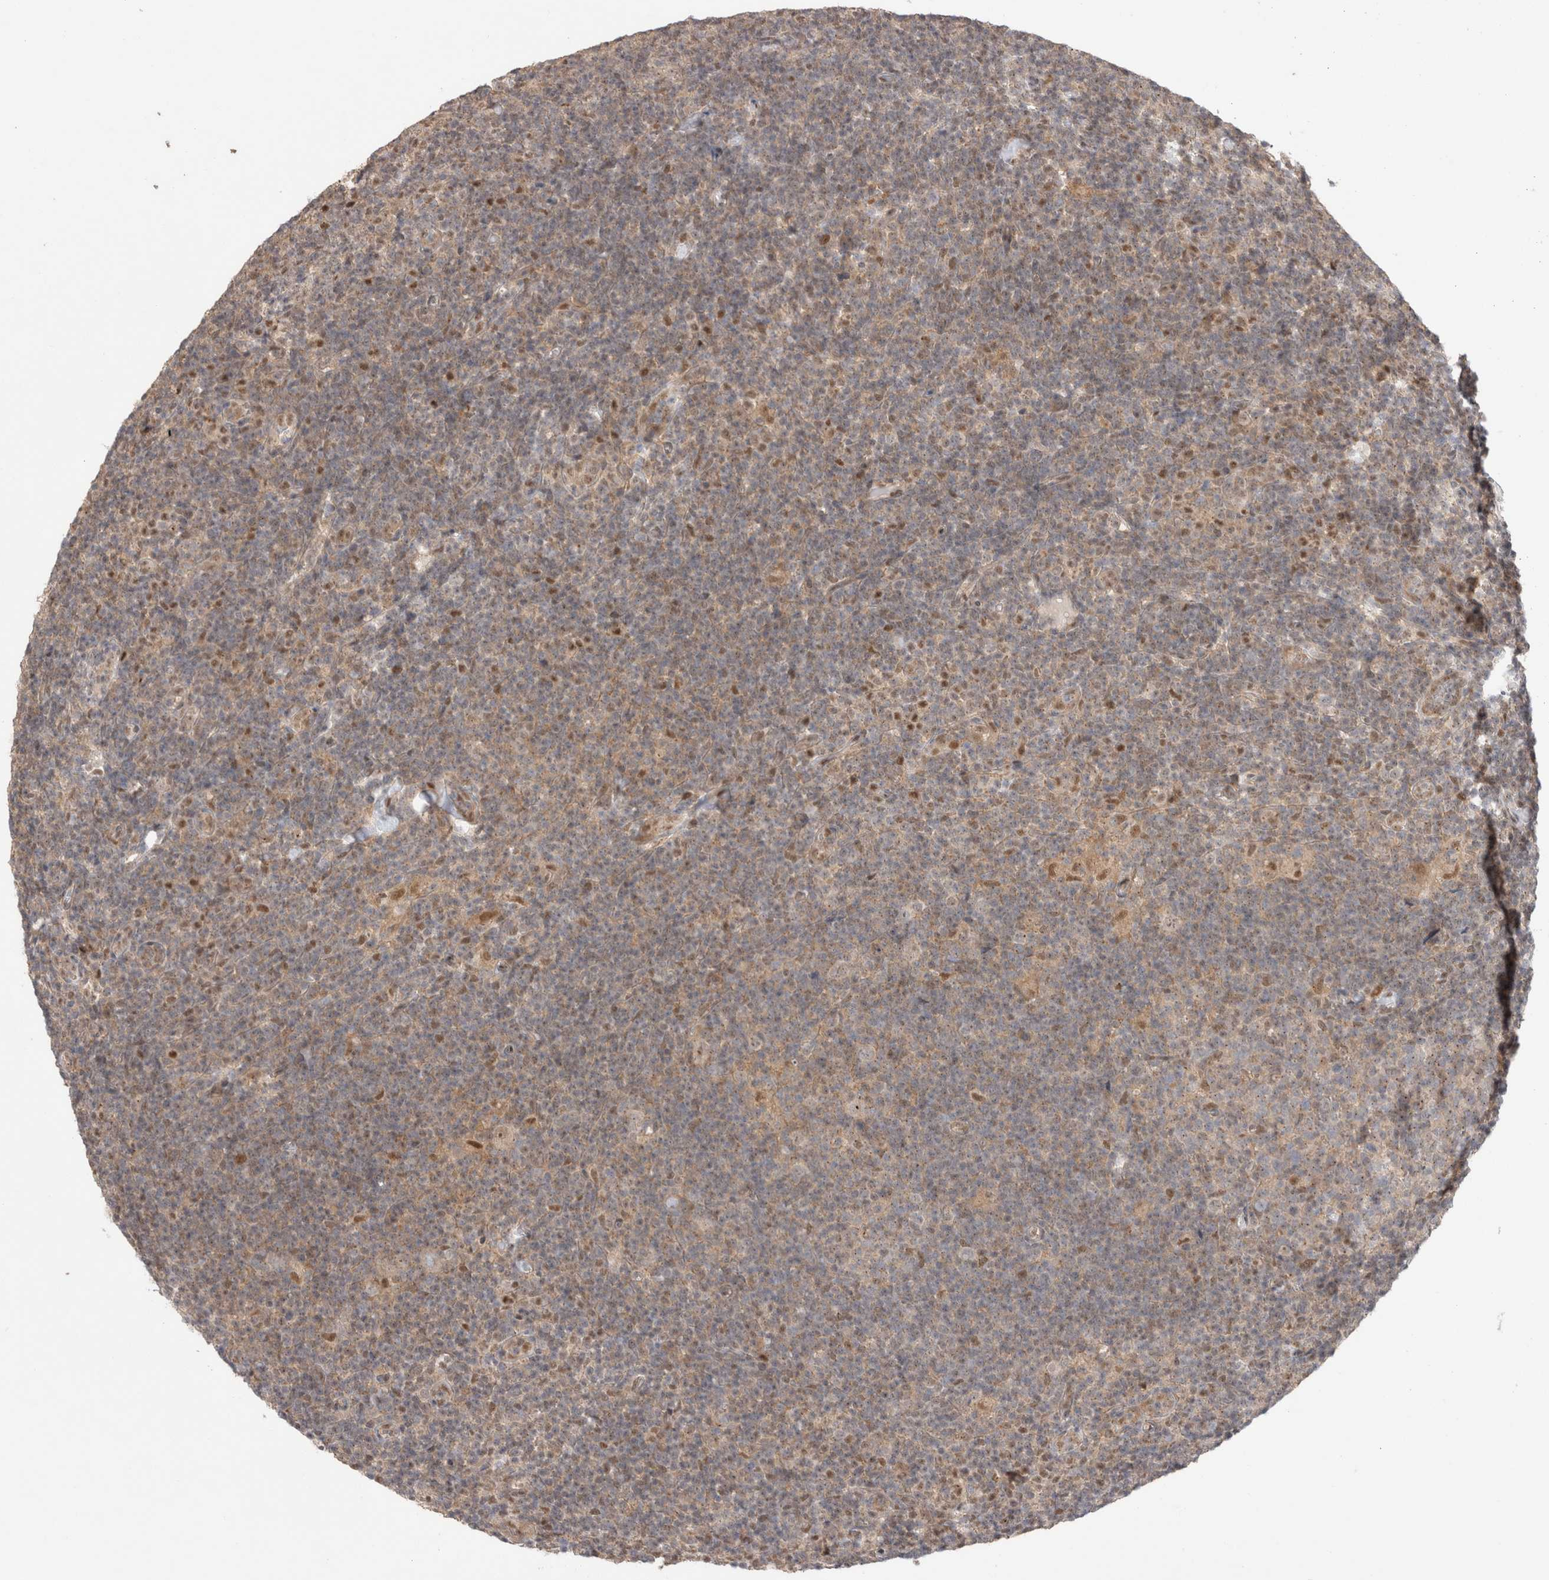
{"staining": {"intensity": "negative", "quantity": "none", "location": "none"}, "tissue": "lymphoma", "cell_type": "Tumor cells", "image_type": "cancer", "snomed": [{"axis": "morphology", "description": "Hodgkin's disease, NOS"}, {"axis": "topography", "description": "Lymph node"}], "caption": "Photomicrograph shows no protein staining in tumor cells of lymphoma tissue. Nuclei are stained in blue.", "gene": "SLC29A1", "patient": {"sex": "female", "age": 57}}